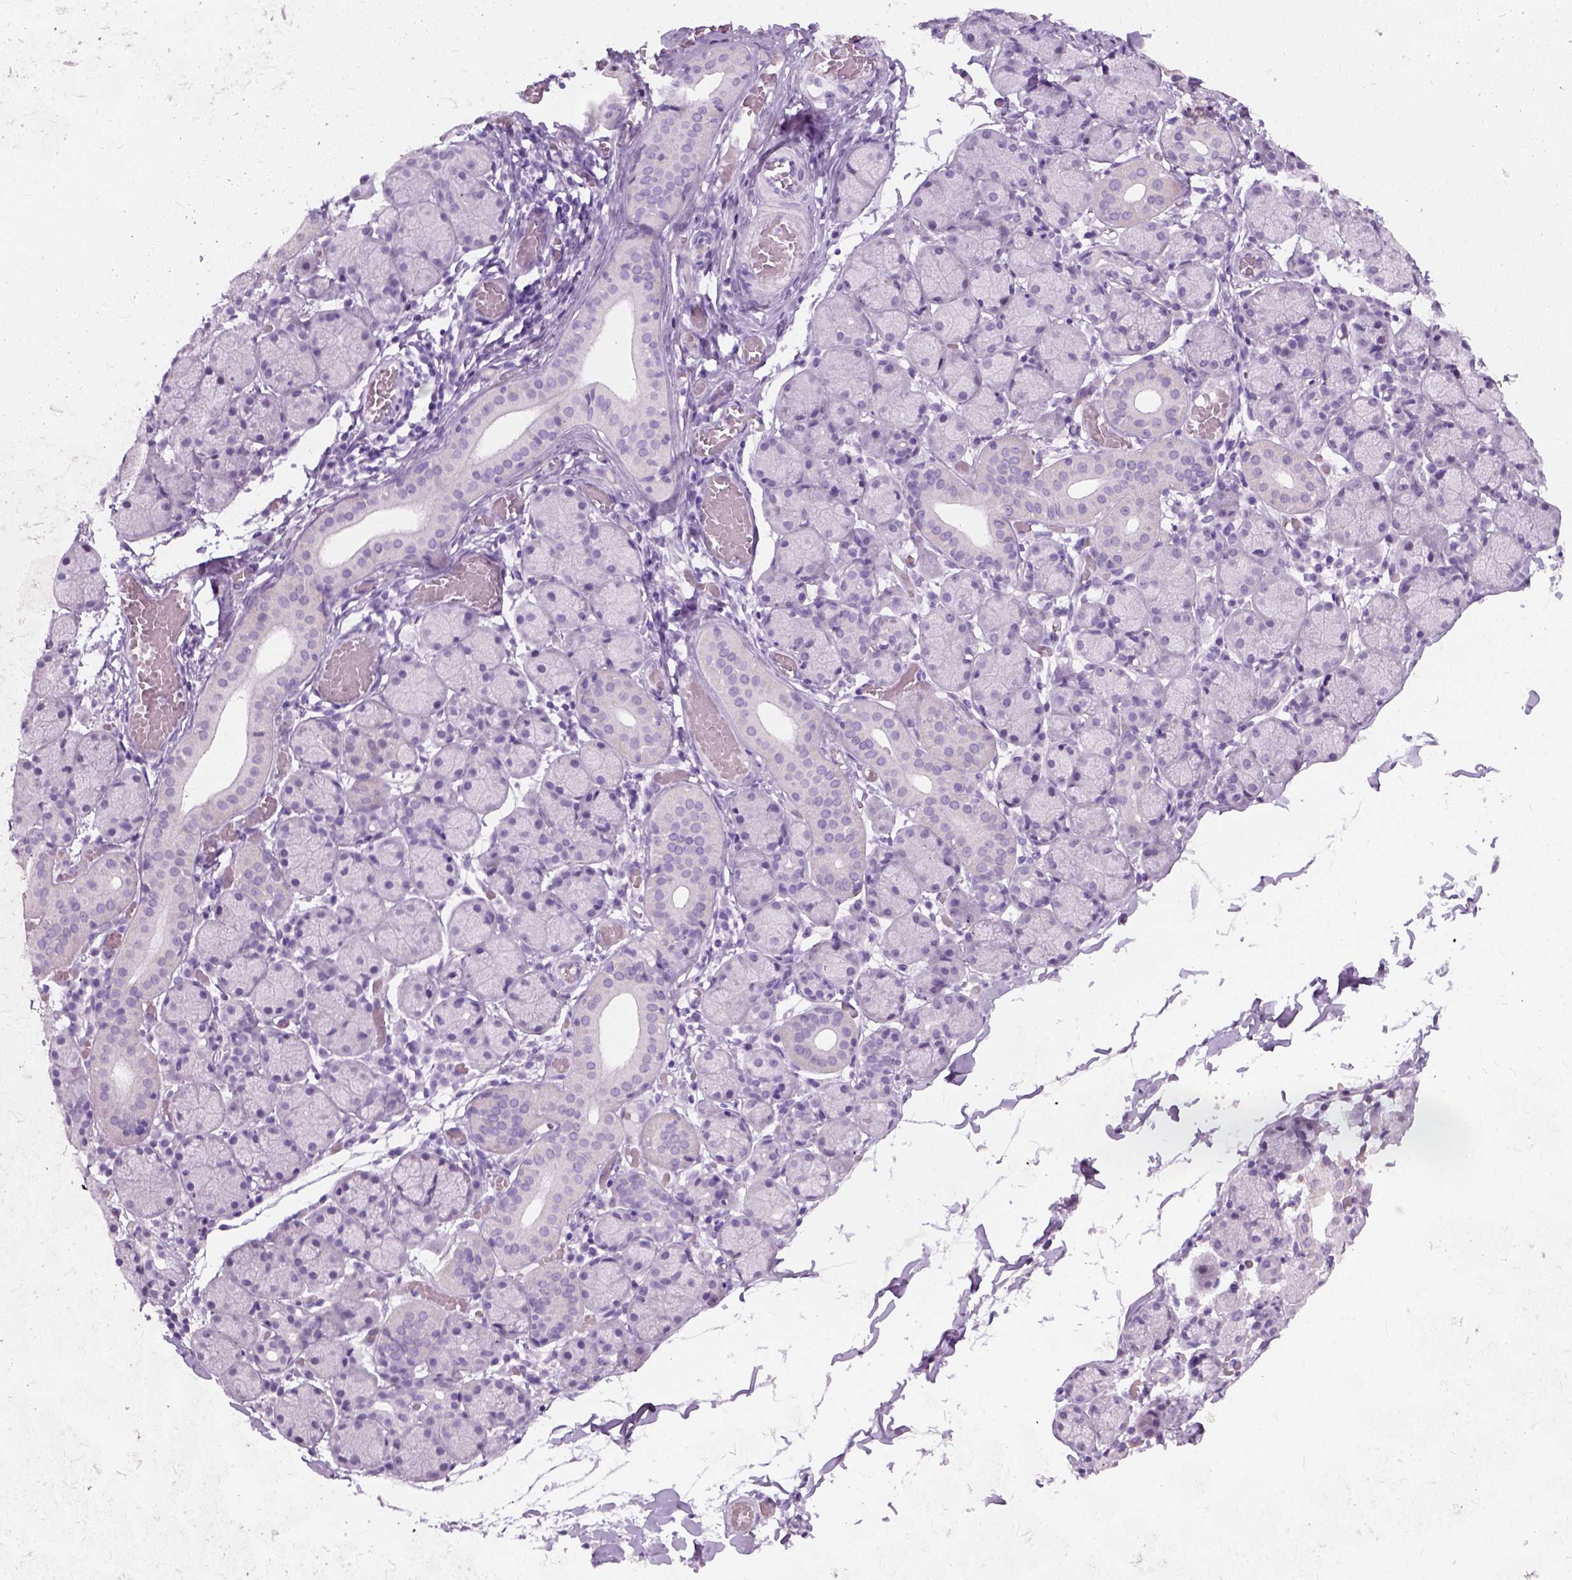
{"staining": {"intensity": "negative", "quantity": "none", "location": "none"}, "tissue": "salivary gland", "cell_type": "Glandular cells", "image_type": "normal", "snomed": [{"axis": "morphology", "description": "Normal tissue, NOS"}, {"axis": "topography", "description": "Salivary gland"}], "caption": "Glandular cells show no significant protein staining in benign salivary gland. The staining was performed using DAB to visualize the protein expression in brown, while the nuclei were stained in blue with hematoxylin (Magnification: 20x).", "gene": "AXDND1", "patient": {"sex": "female", "age": 24}}